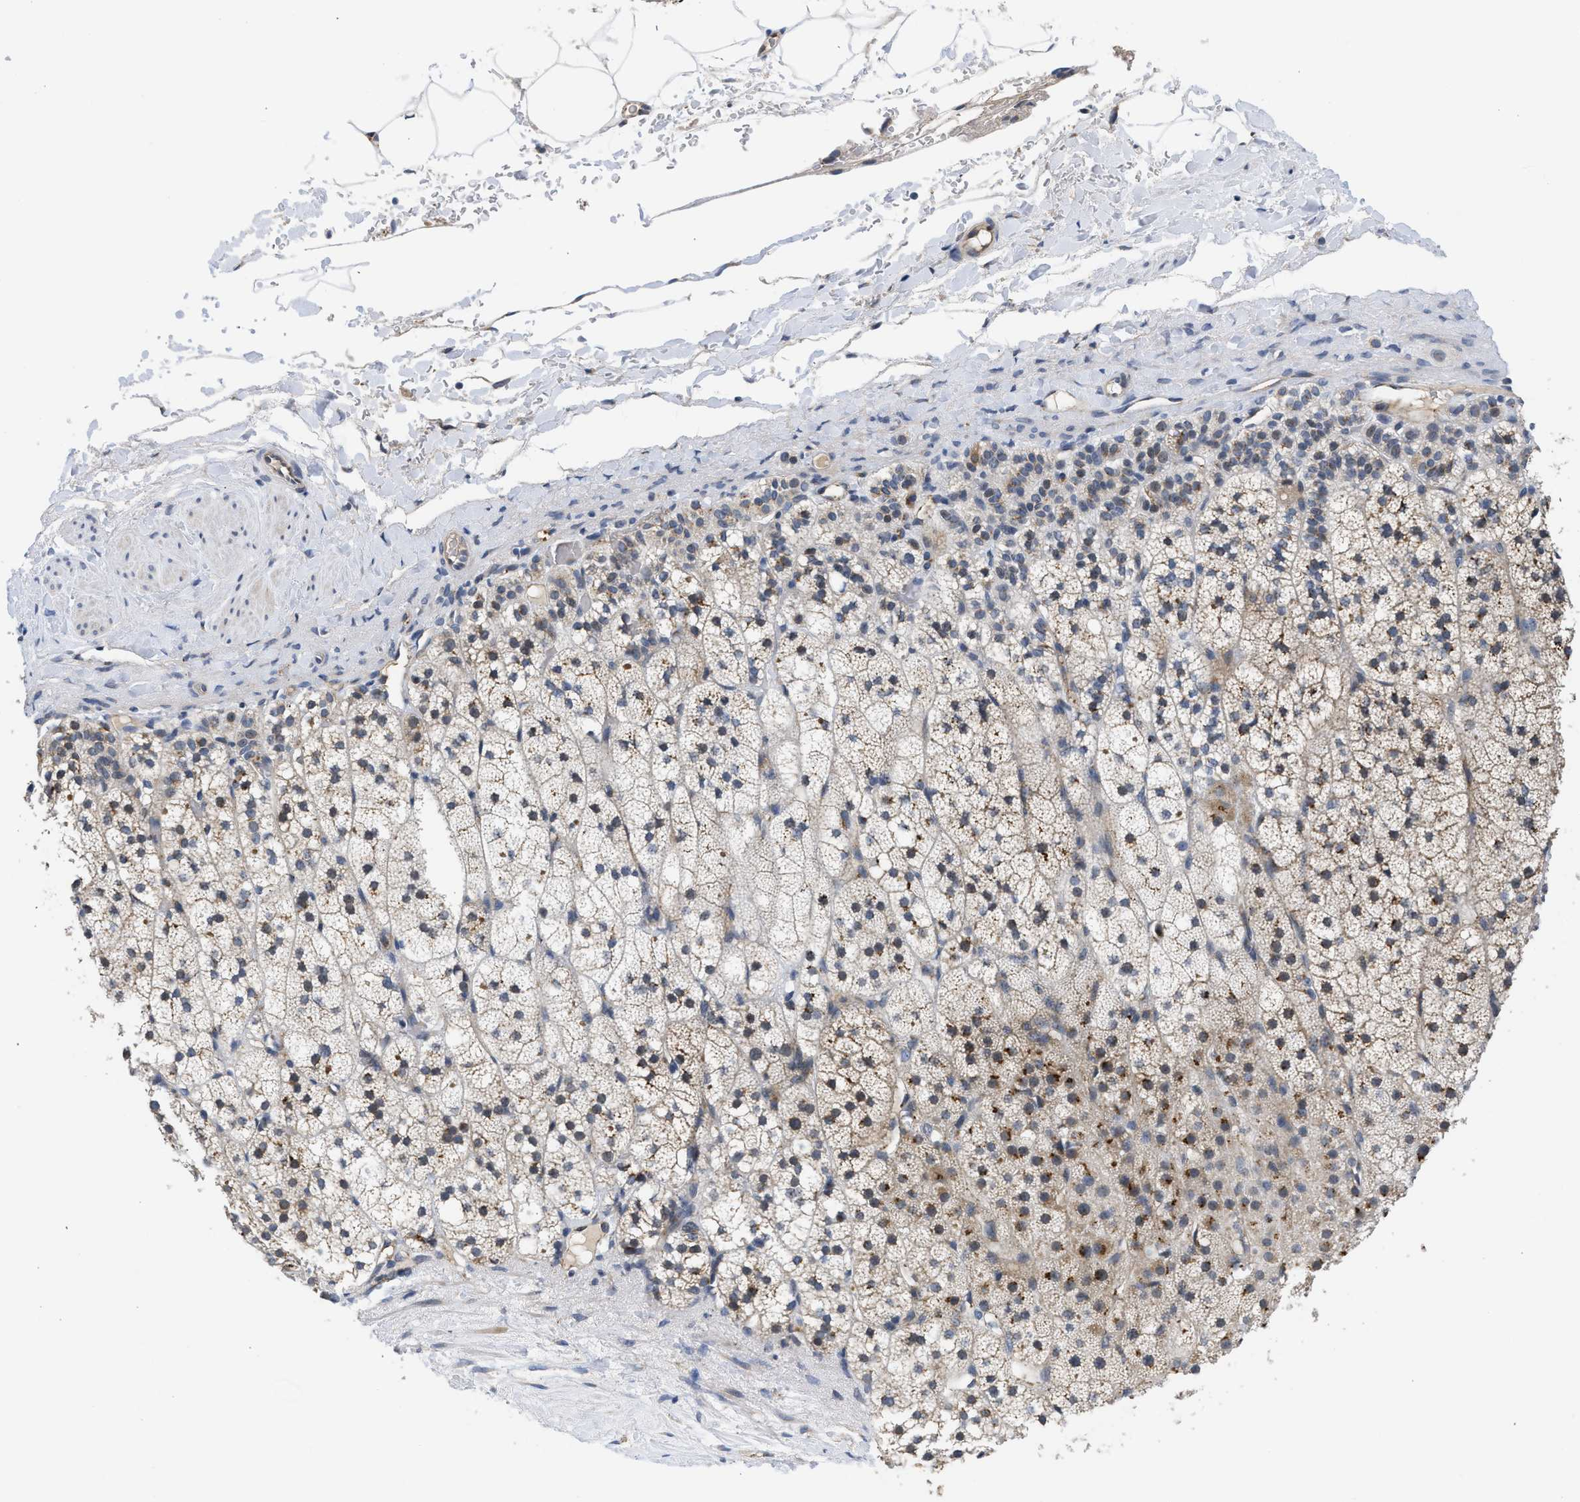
{"staining": {"intensity": "moderate", "quantity": "<25%", "location": "cytoplasmic/membranous"}, "tissue": "adrenal gland", "cell_type": "Glandular cells", "image_type": "normal", "snomed": [{"axis": "morphology", "description": "Normal tissue, NOS"}, {"axis": "topography", "description": "Adrenal gland"}], "caption": "Protein analysis of normal adrenal gland reveals moderate cytoplasmic/membranous positivity in about <25% of glandular cells. (DAB (3,3'-diaminobenzidine) IHC with brightfield microscopy, high magnification).", "gene": "PIM1", "patient": {"sex": "male", "age": 35}}